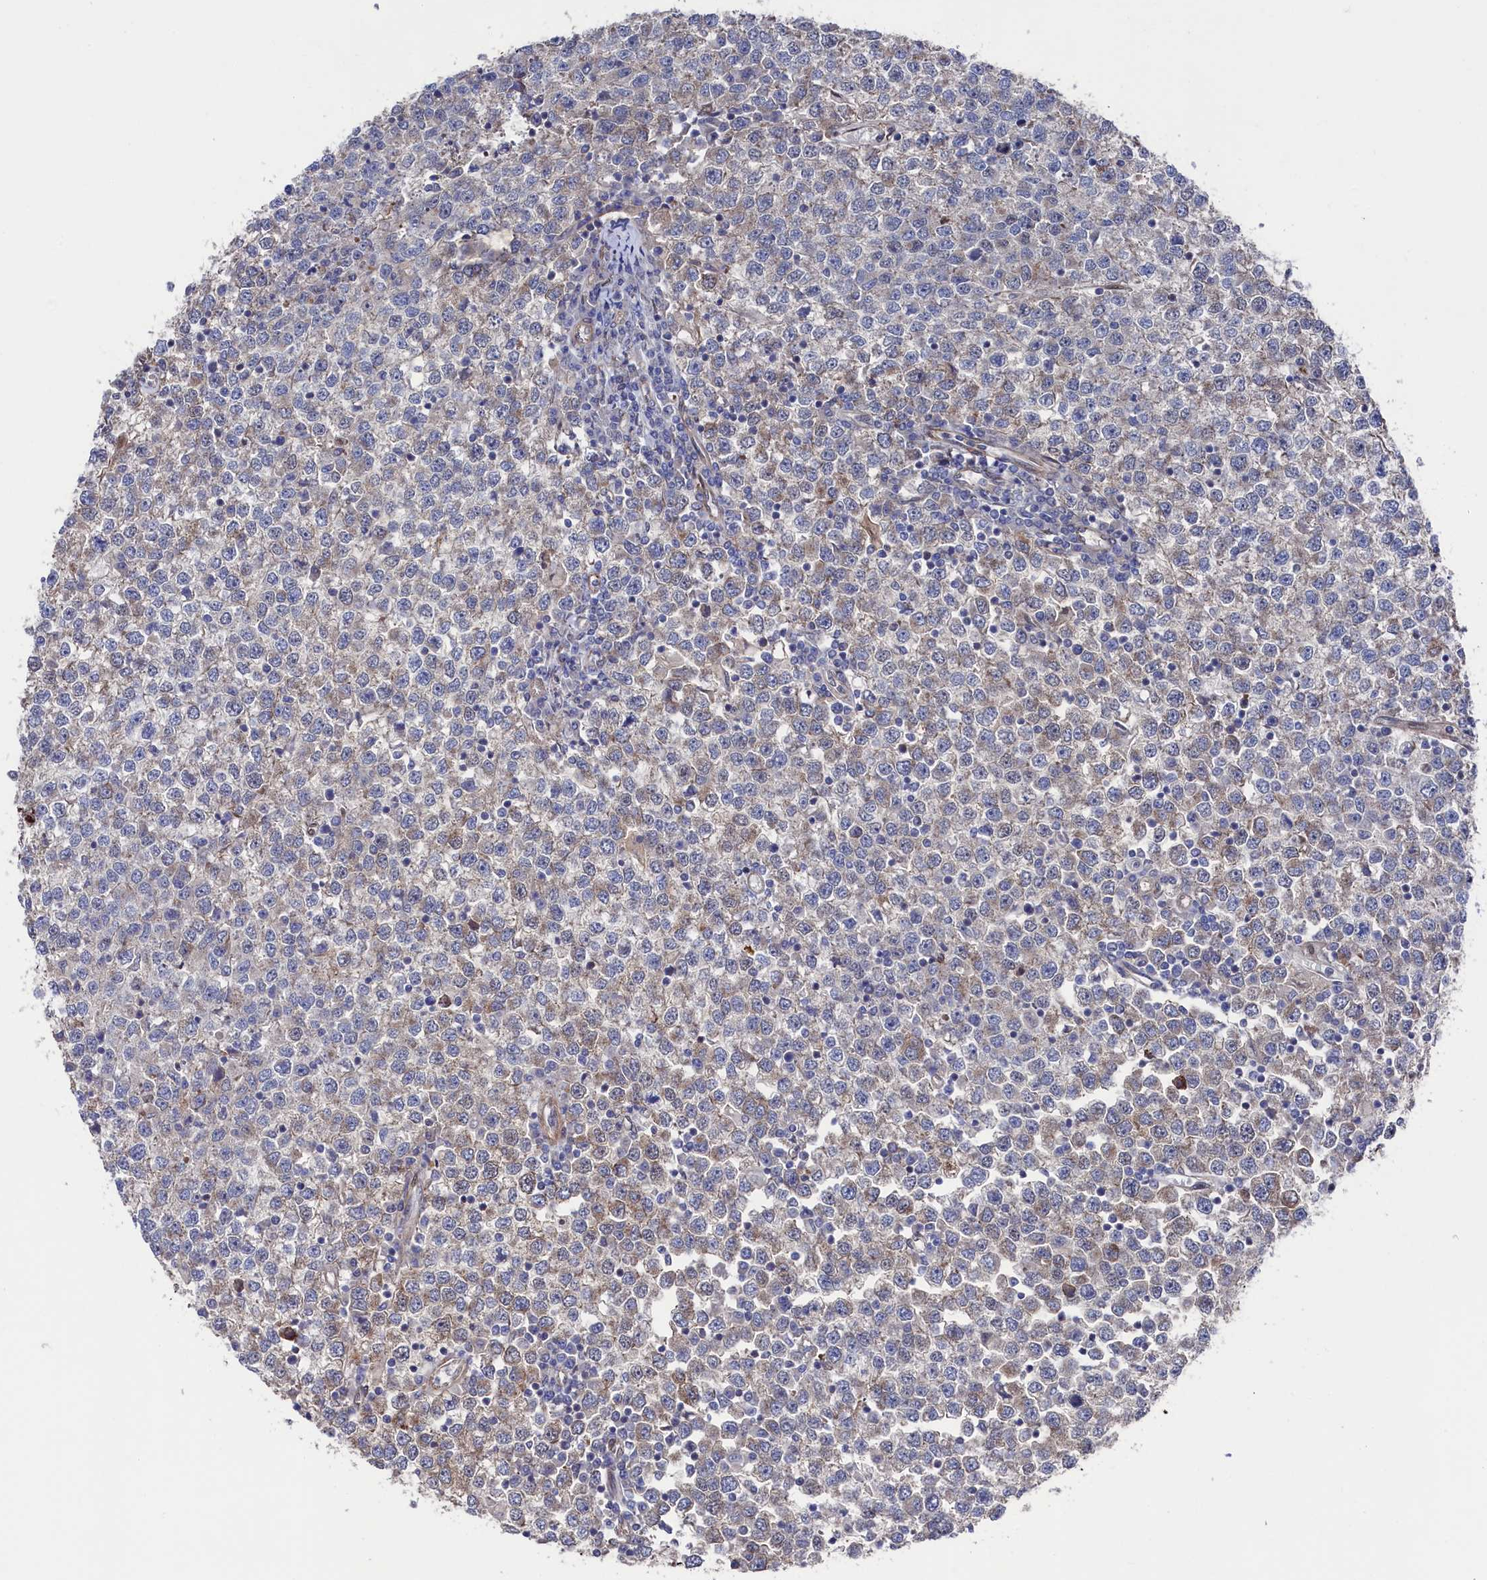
{"staining": {"intensity": "weak", "quantity": "<25%", "location": "cytoplasmic/membranous"}, "tissue": "testis cancer", "cell_type": "Tumor cells", "image_type": "cancer", "snomed": [{"axis": "morphology", "description": "Seminoma, NOS"}, {"axis": "topography", "description": "Testis"}], "caption": "Protein analysis of testis cancer exhibits no significant positivity in tumor cells.", "gene": "ZNF891", "patient": {"sex": "male", "age": 65}}